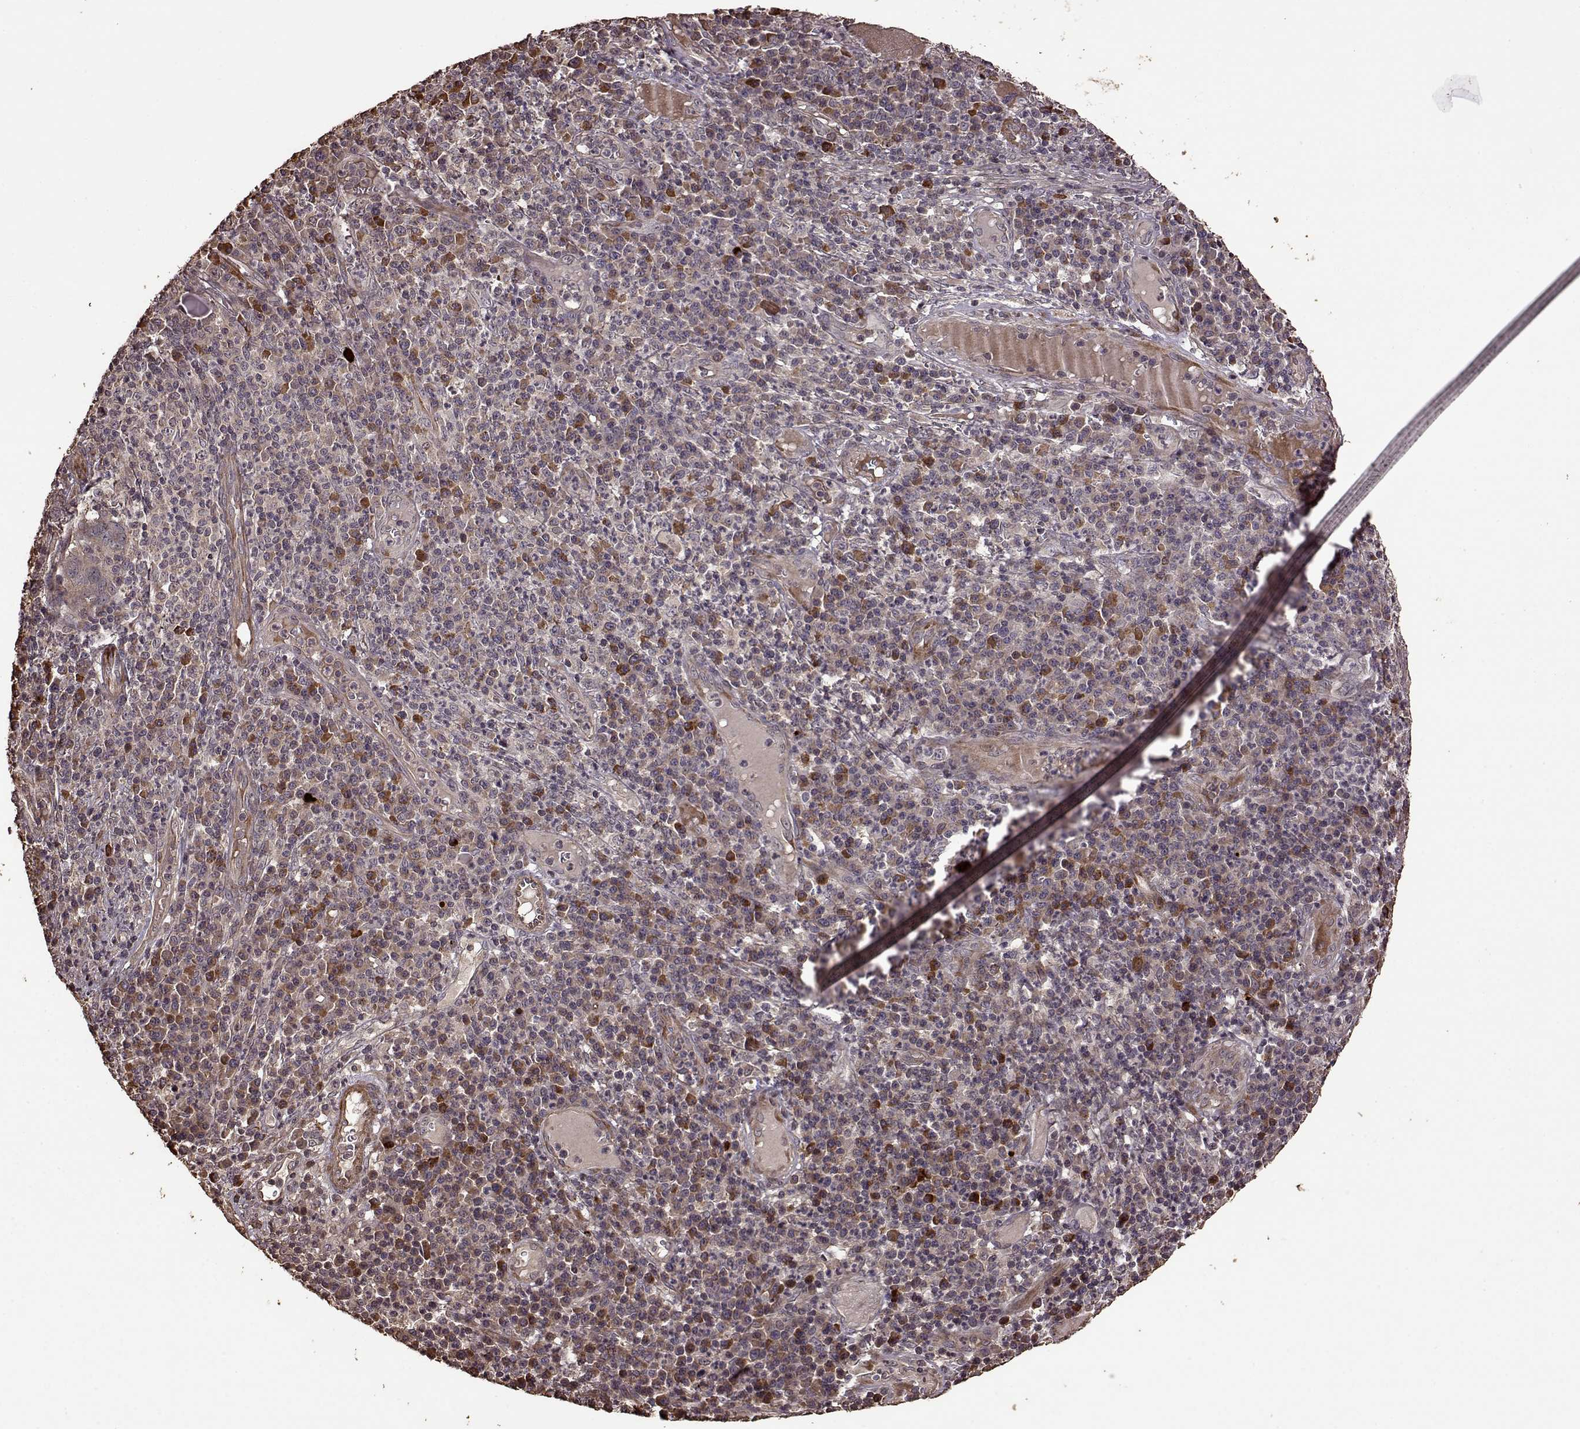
{"staining": {"intensity": "moderate", "quantity": ">75%", "location": "cytoplasmic/membranous"}, "tissue": "skin cancer", "cell_type": "Tumor cells", "image_type": "cancer", "snomed": [{"axis": "morphology", "description": "Squamous cell carcinoma, NOS"}, {"axis": "topography", "description": "Skin"}, {"axis": "topography", "description": "Anal"}], "caption": "High-magnification brightfield microscopy of squamous cell carcinoma (skin) stained with DAB (brown) and counterstained with hematoxylin (blue). tumor cells exhibit moderate cytoplasmic/membranous staining is appreciated in approximately>75% of cells. The staining is performed using DAB (3,3'-diaminobenzidine) brown chromogen to label protein expression. The nuclei are counter-stained blue using hematoxylin.", "gene": "FBXW11", "patient": {"sex": "female", "age": 51}}